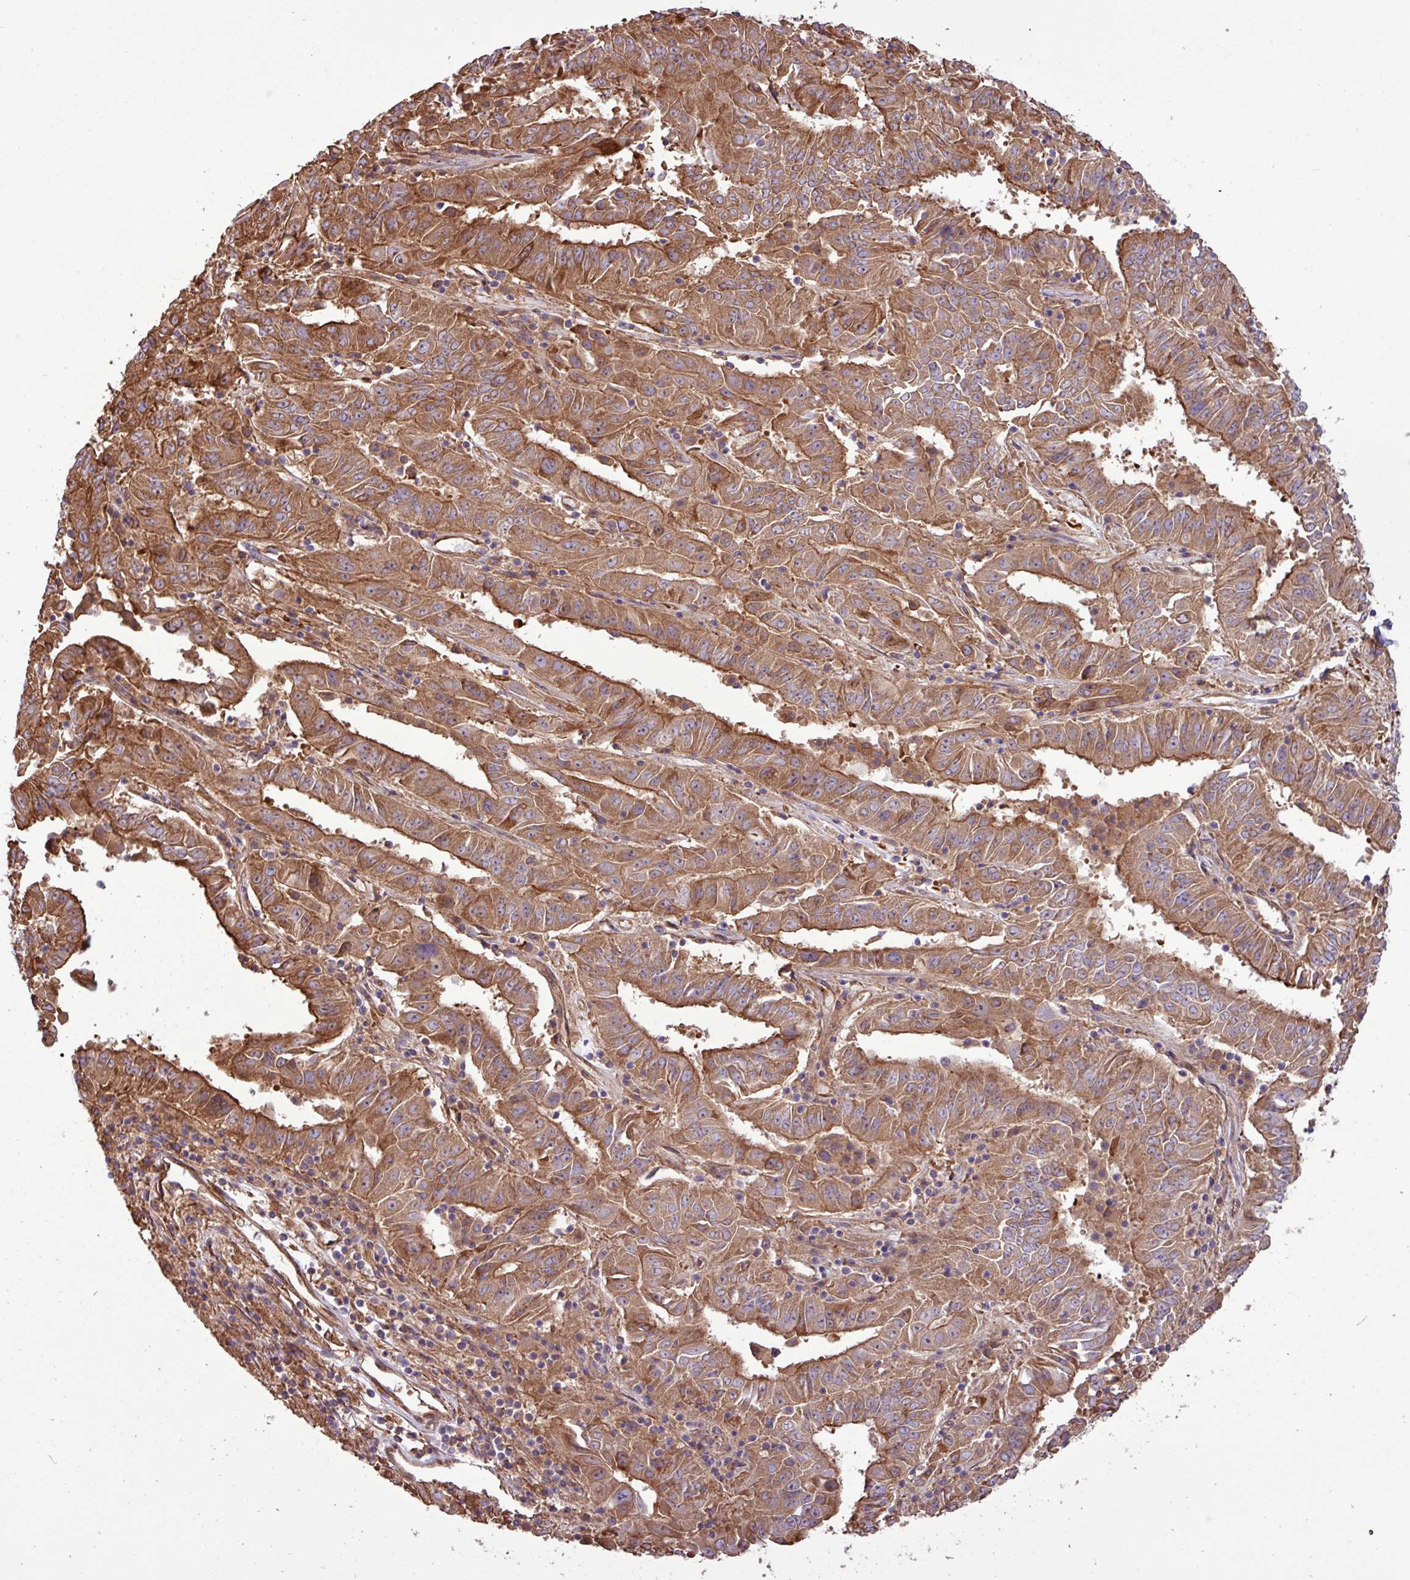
{"staining": {"intensity": "moderate", "quantity": ">75%", "location": "cytoplasmic/membranous"}, "tissue": "pancreatic cancer", "cell_type": "Tumor cells", "image_type": "cancer", "snomed": [{"axis": "morphology", "description": "Adenocarcinoma, NOS"}, {"axis": "topography", "description": "Pancreas"}], "caption": "Human pancreatic cancer (adenocarcinoma) stained for a protein (brown) displays moderate cytoplasmic/membranous positive expression in about >75% of tumor cells.", "gene": "ZNF300", "patient": {"sex": "male", "age": 63}}